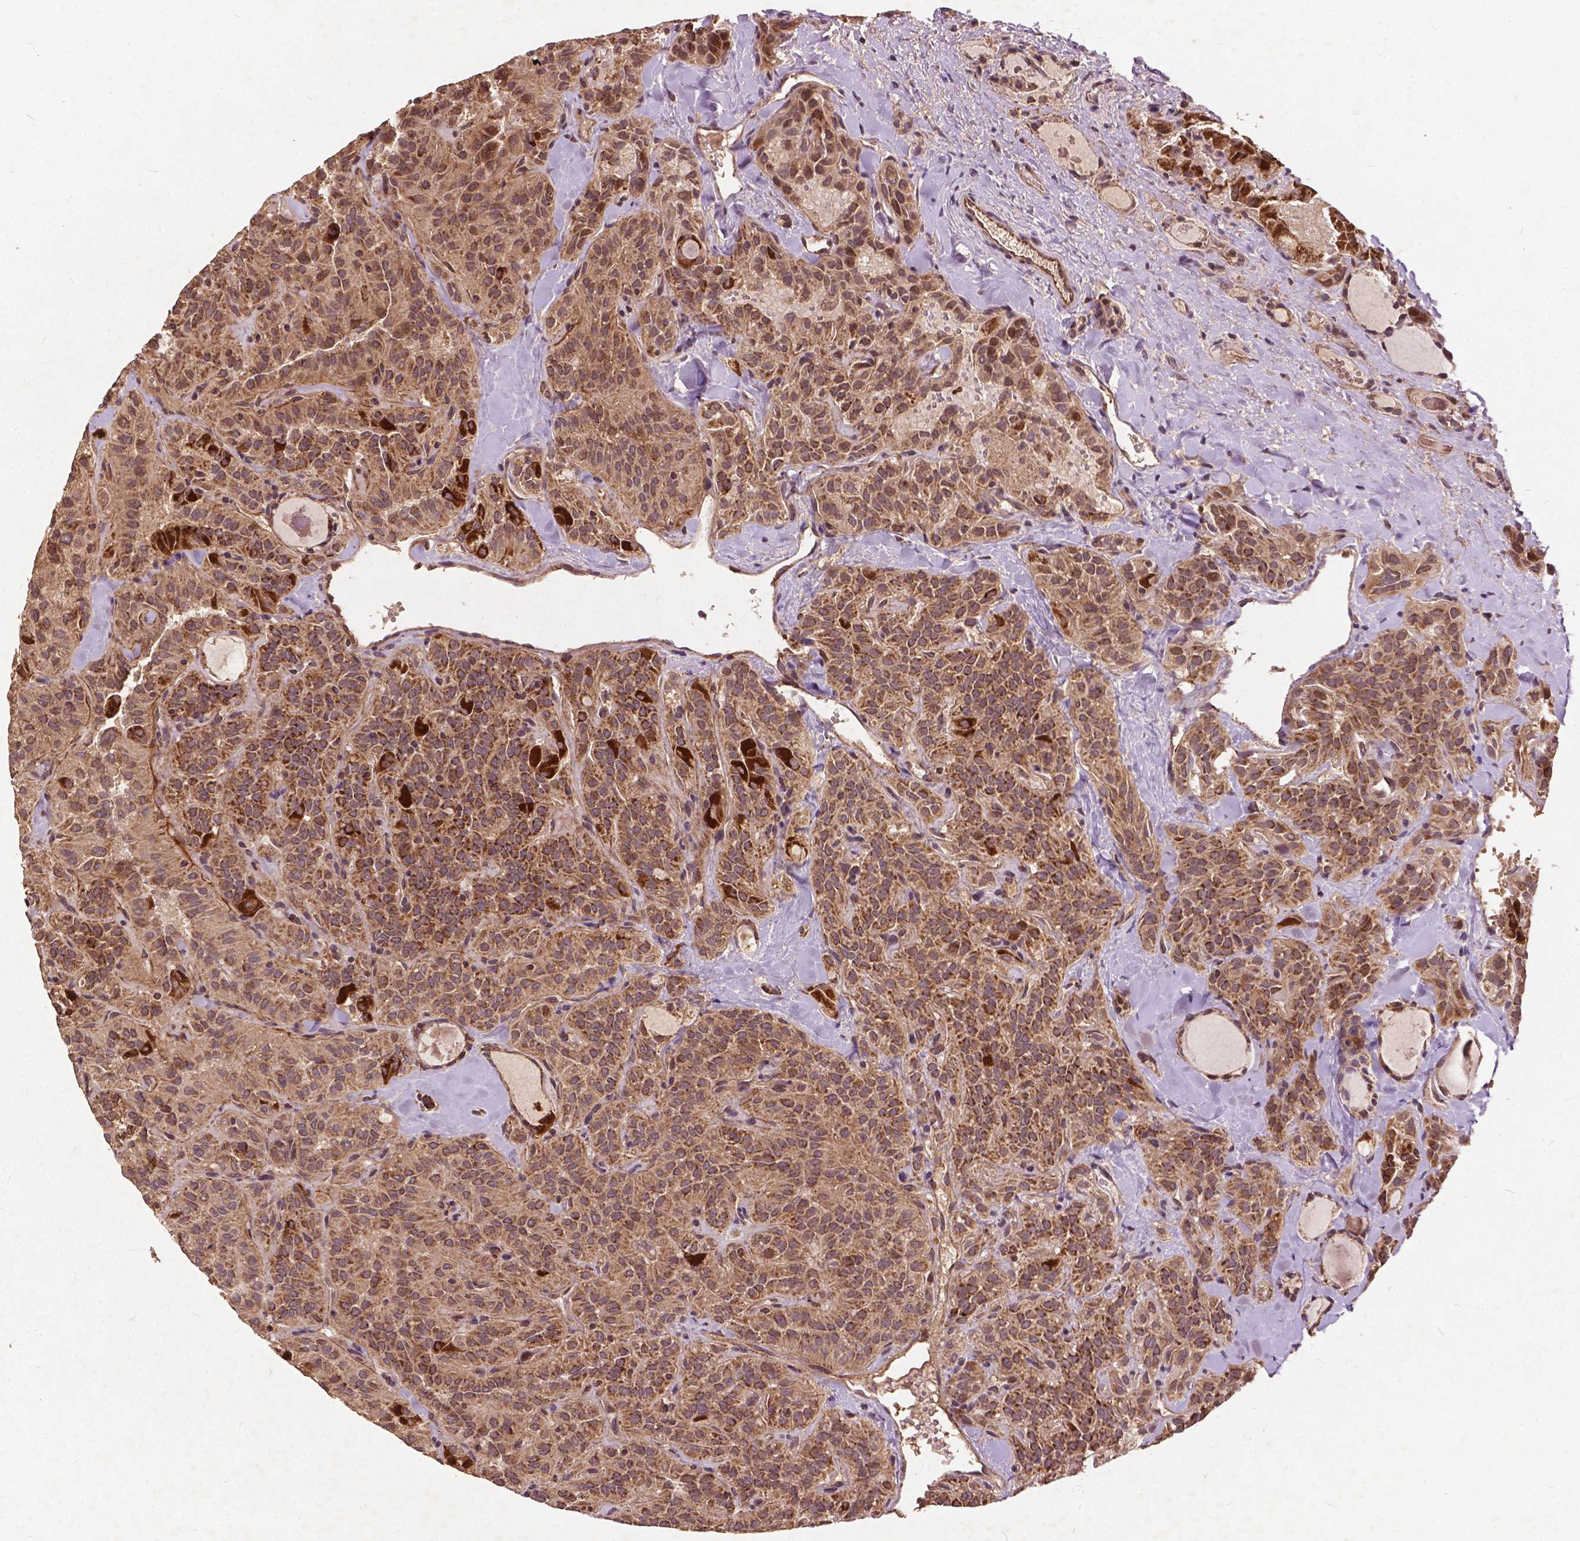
{"staining": {"intensity": "strong", "quantity": ">75%", "location": "cytoplasmic/membranous"}, "tissue": "thyroid cancer", "cell_type": "Tumor cells", "image_type": "cancer", "snomed": [{"axis": "morphology", "description": "Papillary adenocarcinoma, NOS"}, {"axis": "topography", "description": "Thyroid gland"}], "caption": "Immunohistochemistry (IHC) image of neoplastic tissue: human thyroid cancer (papillary adenocarcinoma) stained using IHC reveals high levels of strong protein expression localized specifically in the cytoplasmic/membranous of tumor cells, appearing as a cytoplasmic/membranous brown color.", "gene": "UBXN2A", "patient": {"sex": "female", "age": 45}}